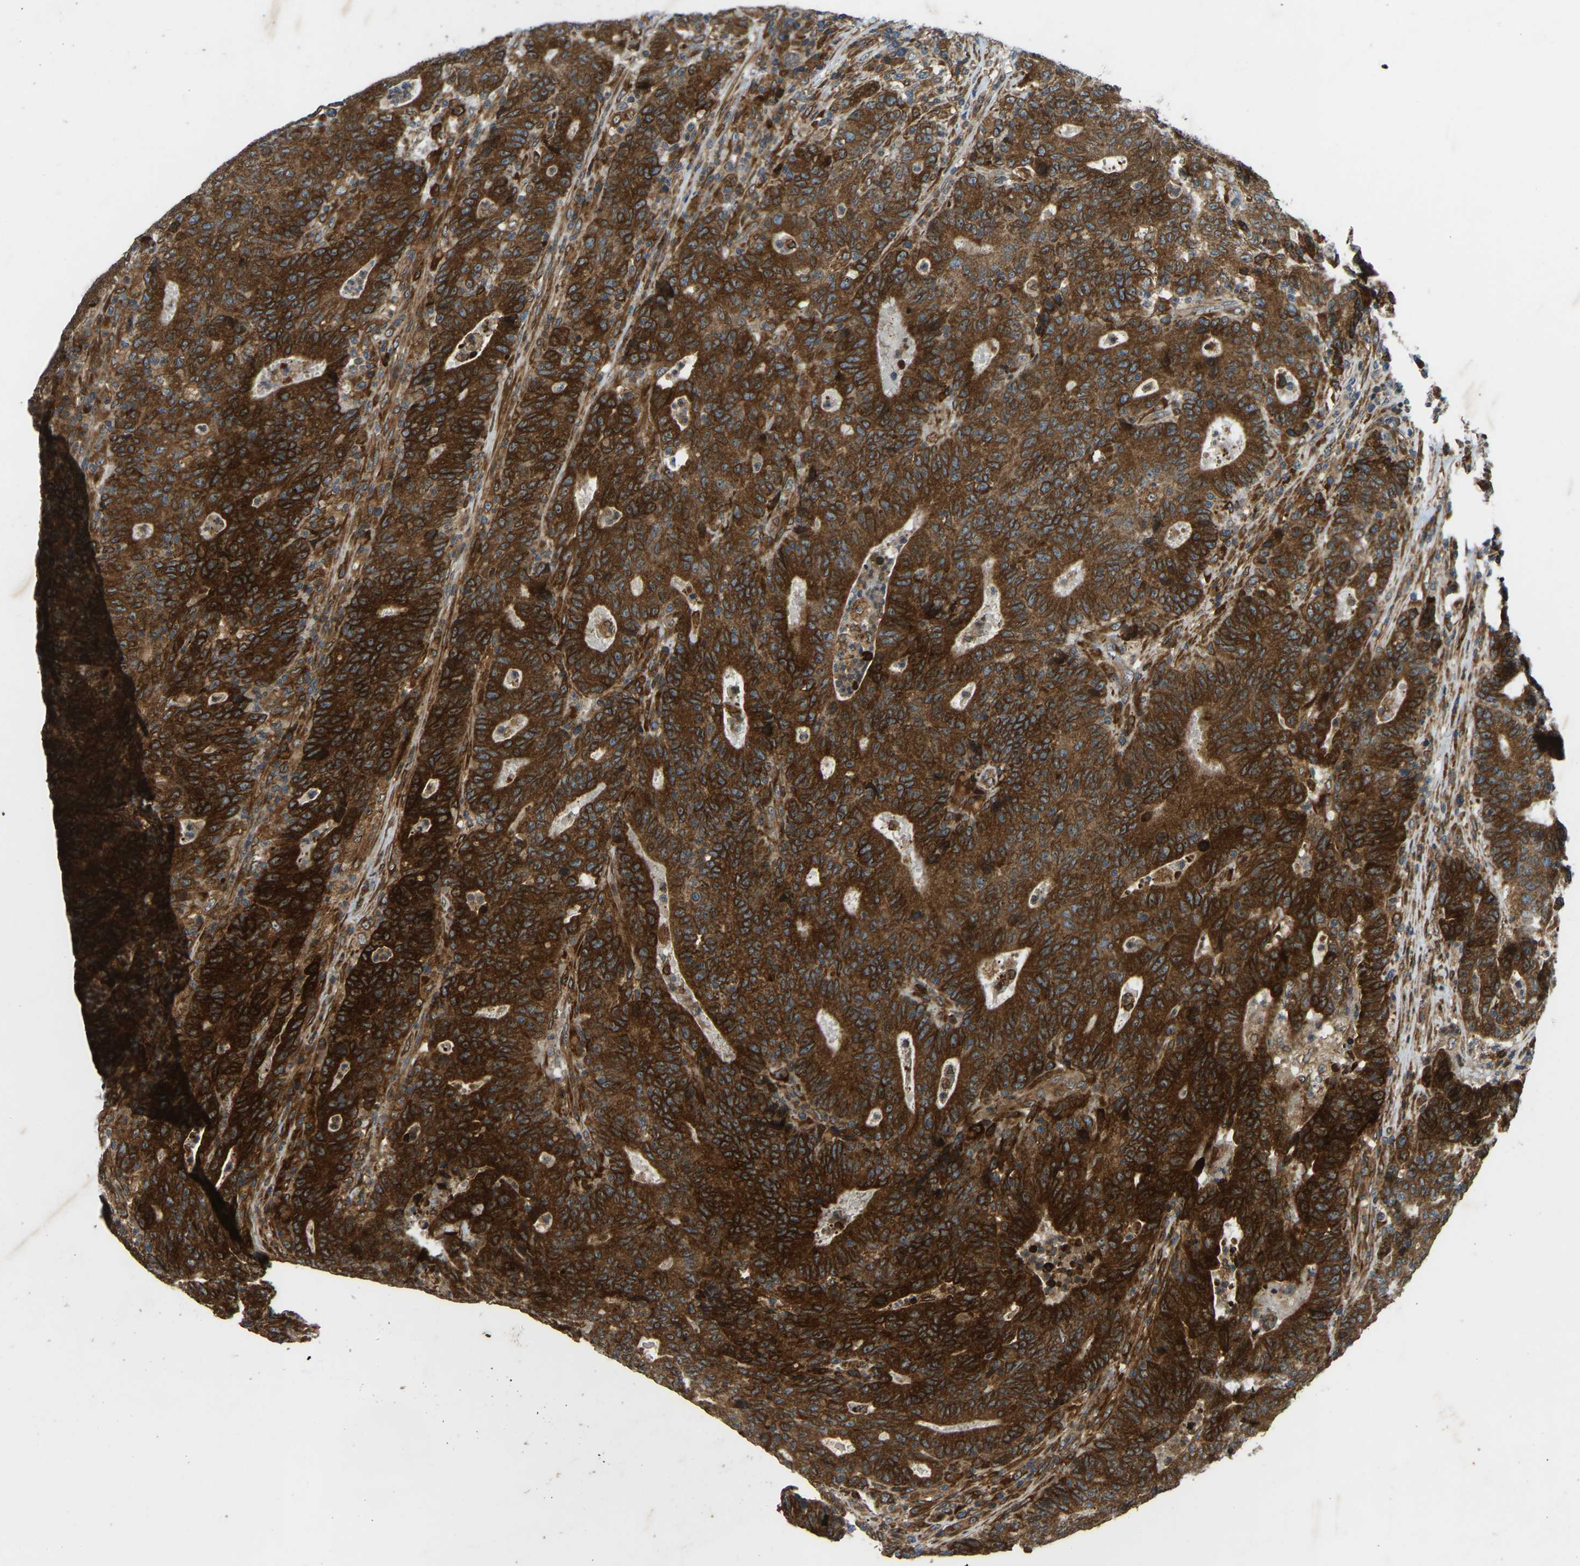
{"staining": {"intensity": "strong", "quantity": ">75%", "location": "cytoplasmic/membranous"}, "tissue": "colorectal cancer", "cell_type": "Tumor cells", "image_type": "cancer", "snomed": [{"axis": "morphology", "description": "Adenocarcinoma, NOS"}, {"axis": "topography", "description": "Colon"}], "caption": "This image reveals immunohistochemistry (IHC) staining of colorectal adenocarcinoma, with high strong cytoplasmic/membranous positivity in about >75% of tumor cells.", "gene": "OS9", "patient": {"sex": "female", "age": 75}}